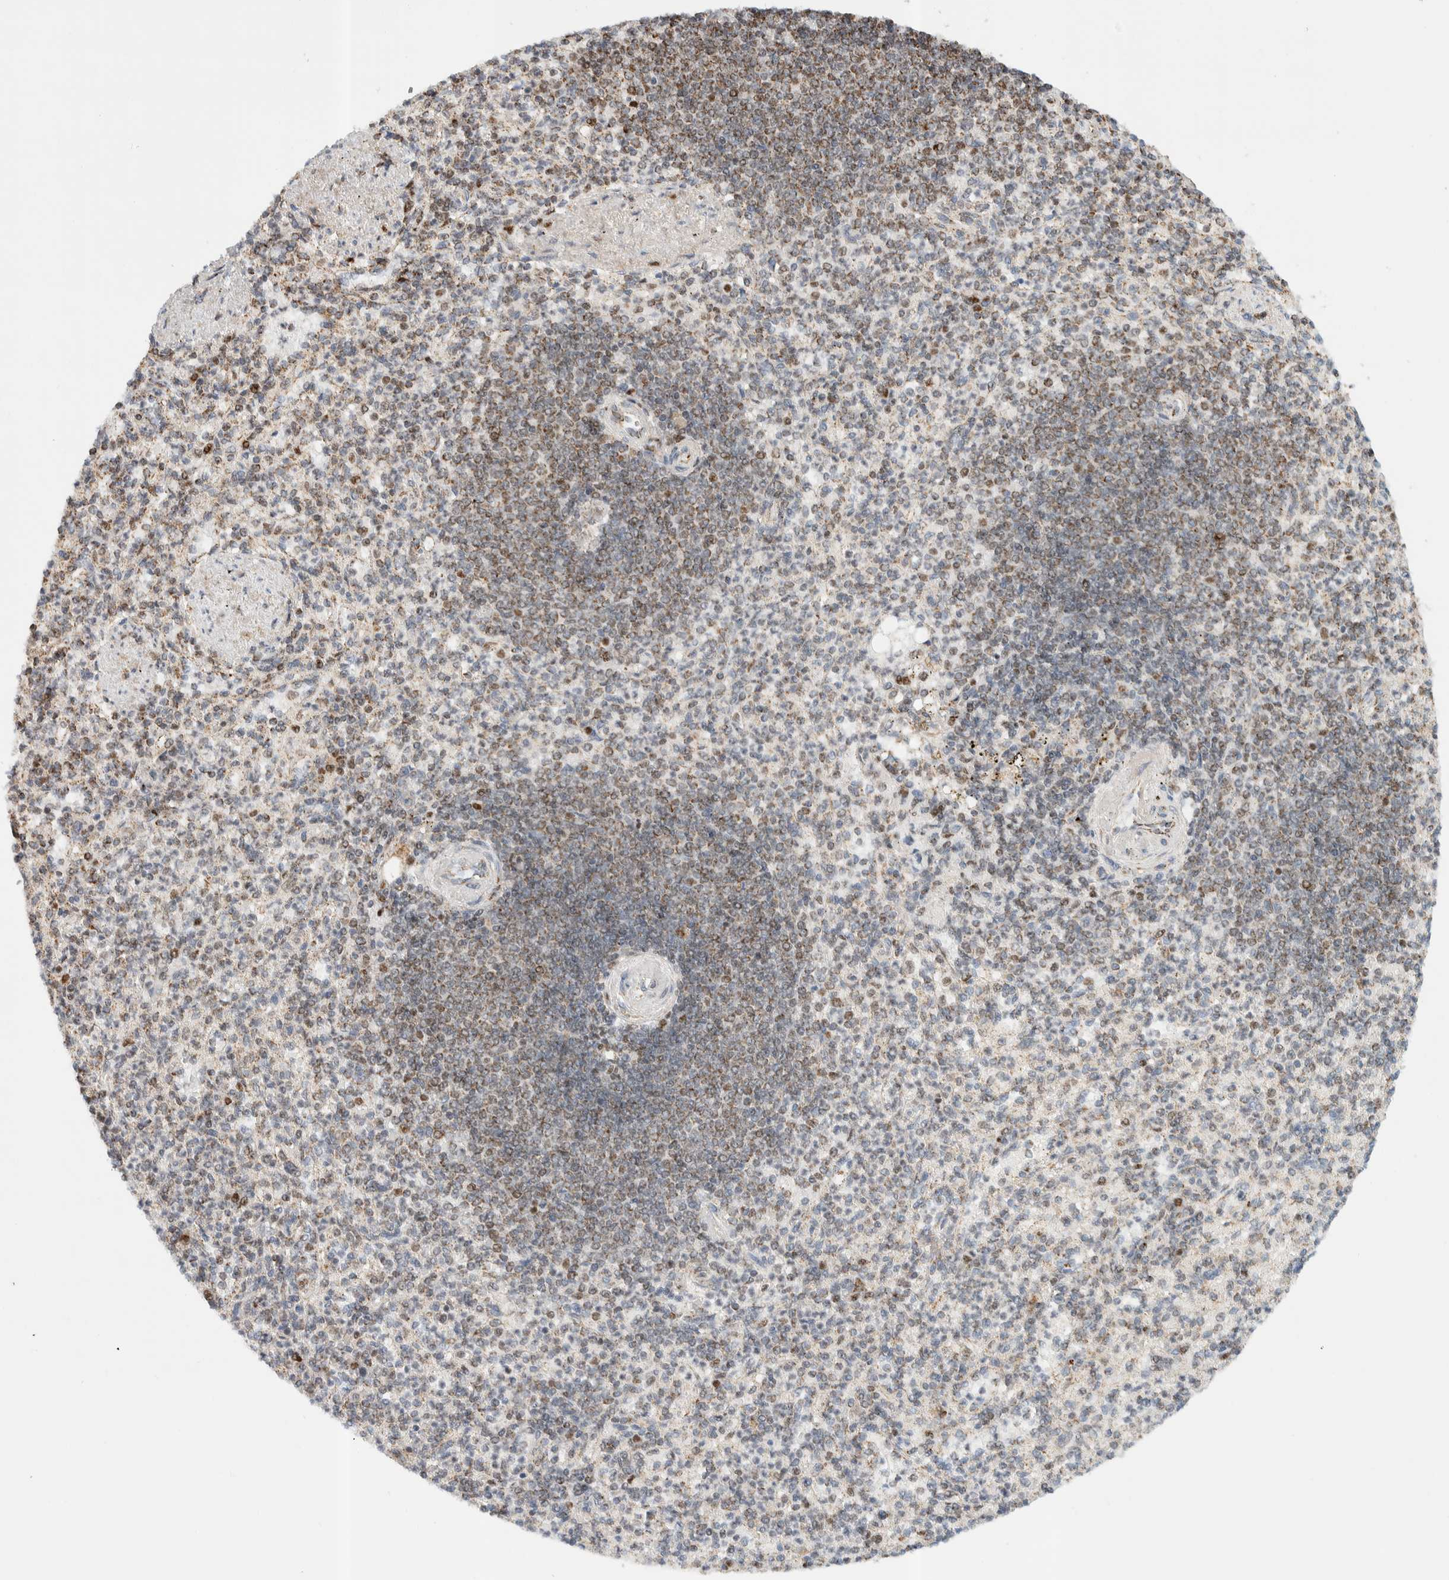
{"staining": {"intensity": "moderate", "quantity": "<25%", "location": "cytoplasmic/membranous"}, "tissue": "spleen", "cell_type": "Cells in red pulp", "image_type": "normal", "snomed": [{"axis": "morphology", "description": "Normal tissue, NOS"}, {"axis": "topography", "description": "Spleen"}], "caption": "Moderate cytoplasmic/membranous expression for a protein is present in approximately <25% of cells in red pulp of normal spleen using immunohistochemistry (IHC).", "gene": "TSPAN32", "patient": {"sex": "female", "age": 74}}